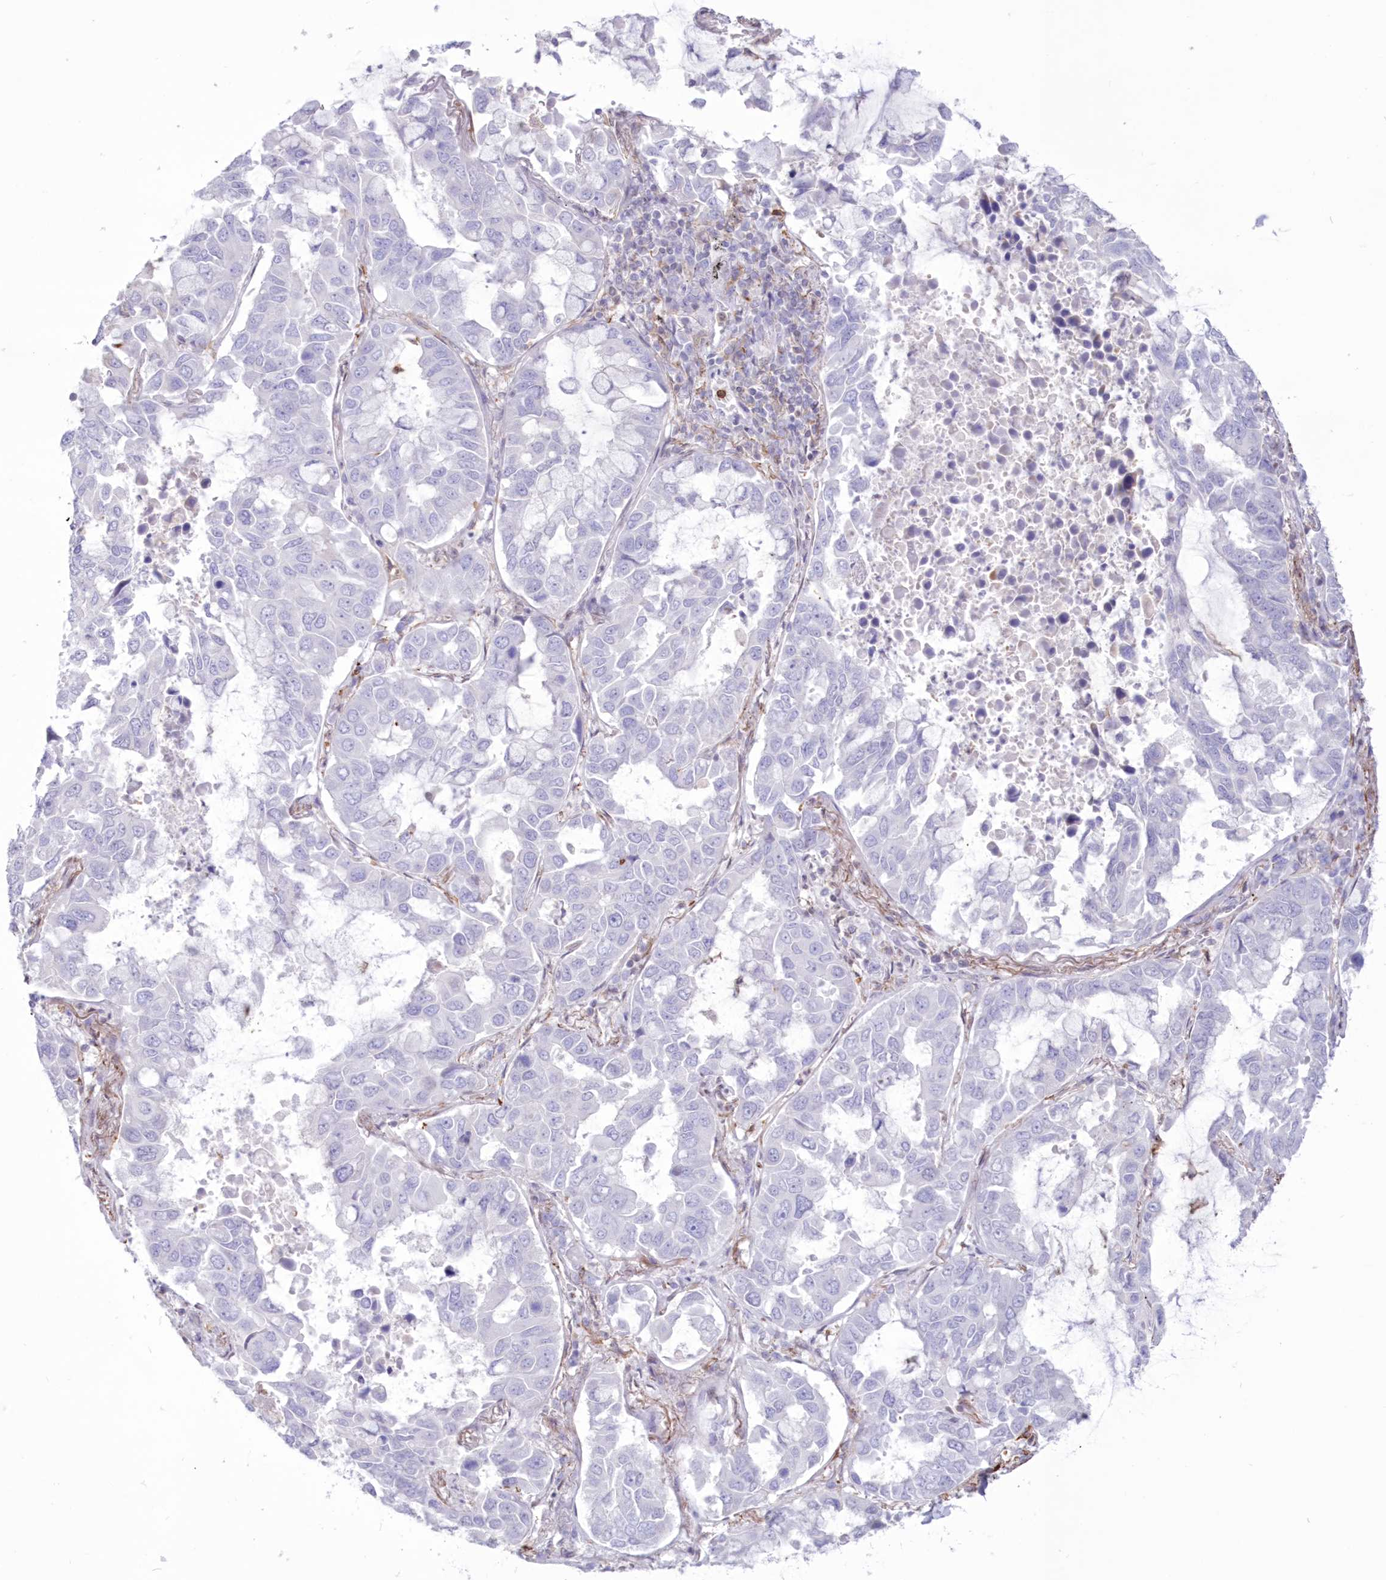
{"staining": {"intensity": "moderate", "quantity": "<25%", "location": "cytoplasmic/membranous"}, "tissue": "lung cancer", "cell_type": "Tumor cells", "image_type": "cancer", "snomed": [{"axis": "morphology", "description": "Adenocarcinoma, NOS"}, {"axis": "topography", "description": "Lung"}], "caption": "Brown immunohistochemical staining in lung cancer shows moderate cytoplasmic/membranous staining in approximately <25% of tumor cells.", "gene": "C11orf1", "patient": {"sex": "male", "age": 64}}